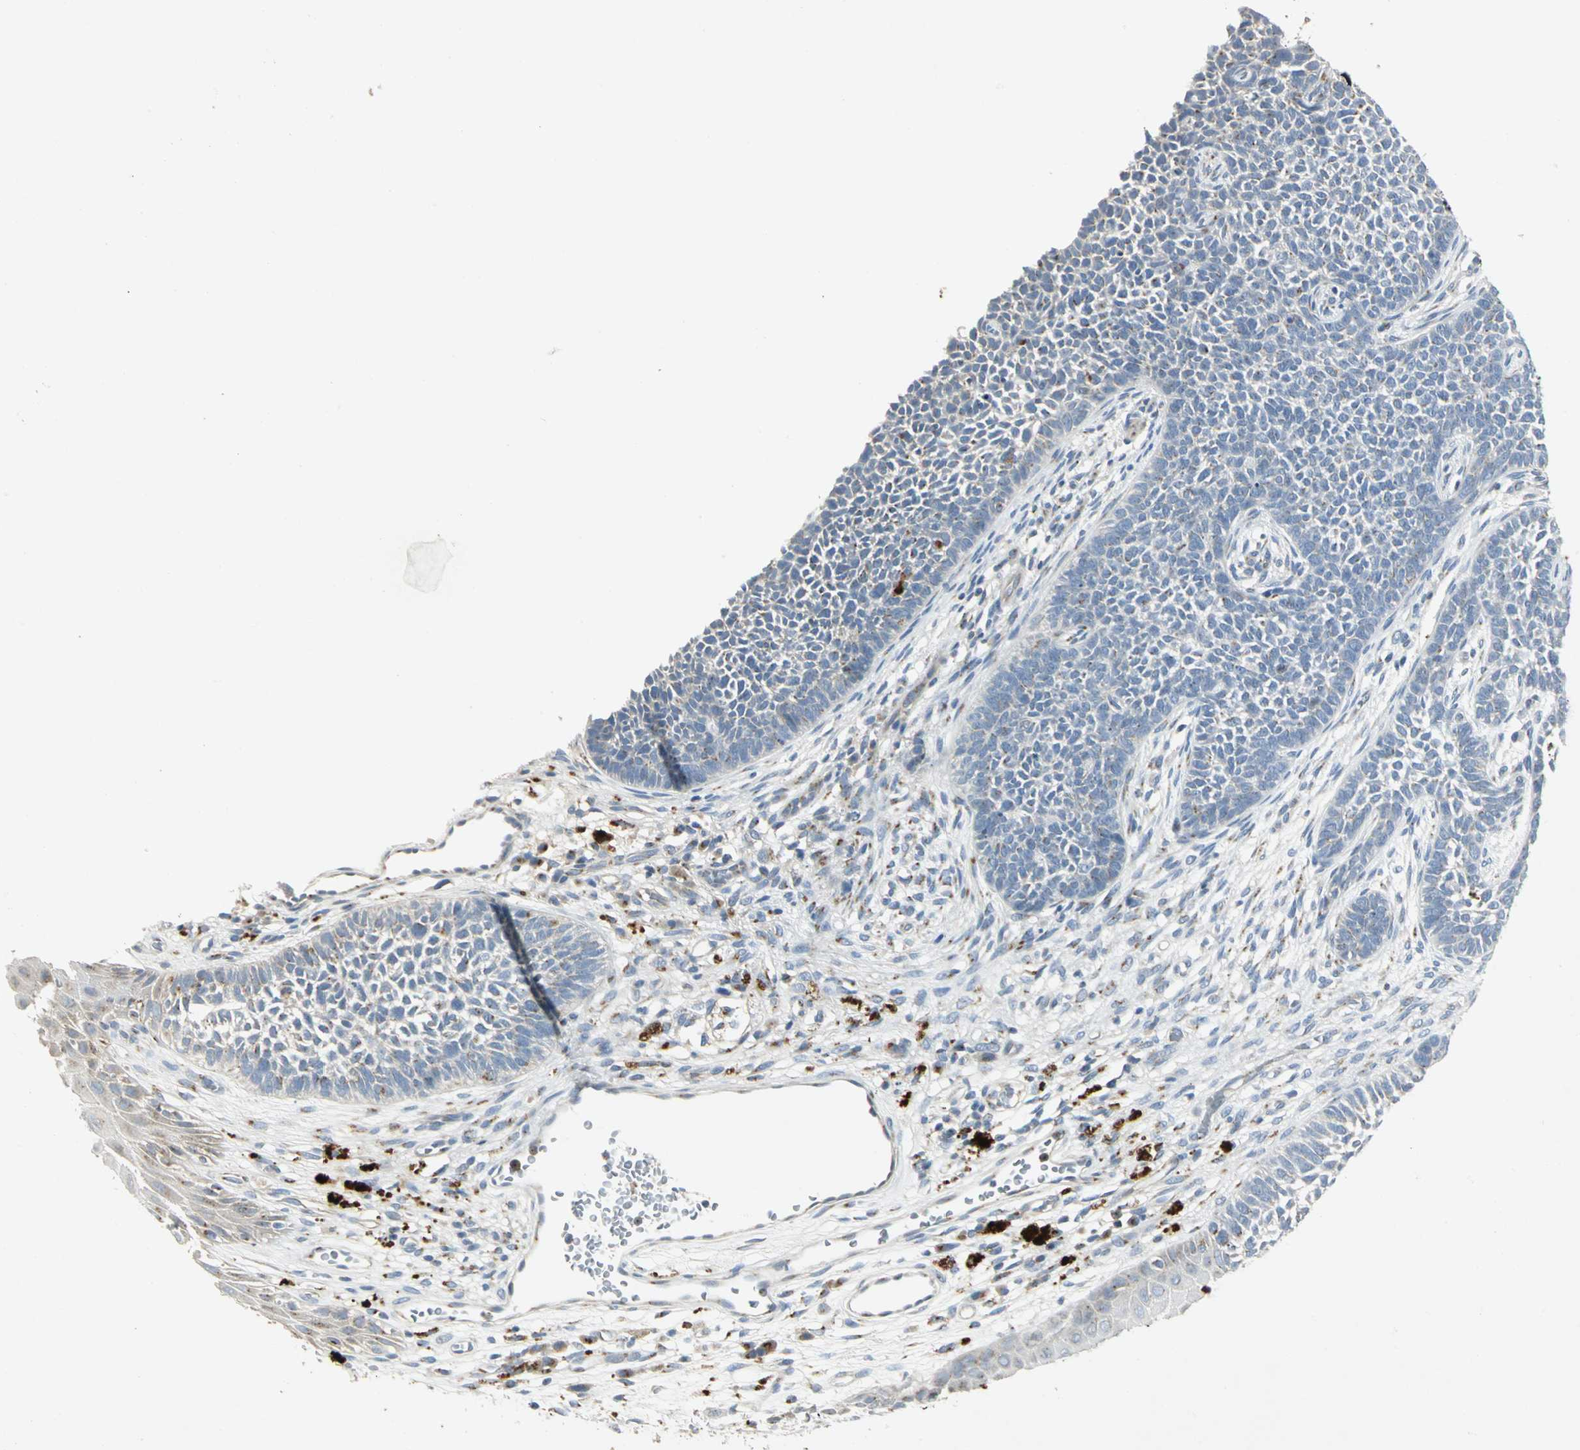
{"staining": {"intensity": "negative", "quantity": "none", "location": "none"}, "tissue": "skin cancer", "cell_type": "Tumor cells", "image_type": "cancer", "snomed": [{"axis": "morphology", "description": "Basal cell carcinoma"}, {"axis": "topography", "description": "Skin"}], "caption": "Micrograph shows no protein expression in tumor cells of skin cancer tissue. (DAB immunohistochemistry (IHC) with hematoxylin counter stain).", "gene": "TM9SF2", "patient": {"sex": "female", "age": 84}}